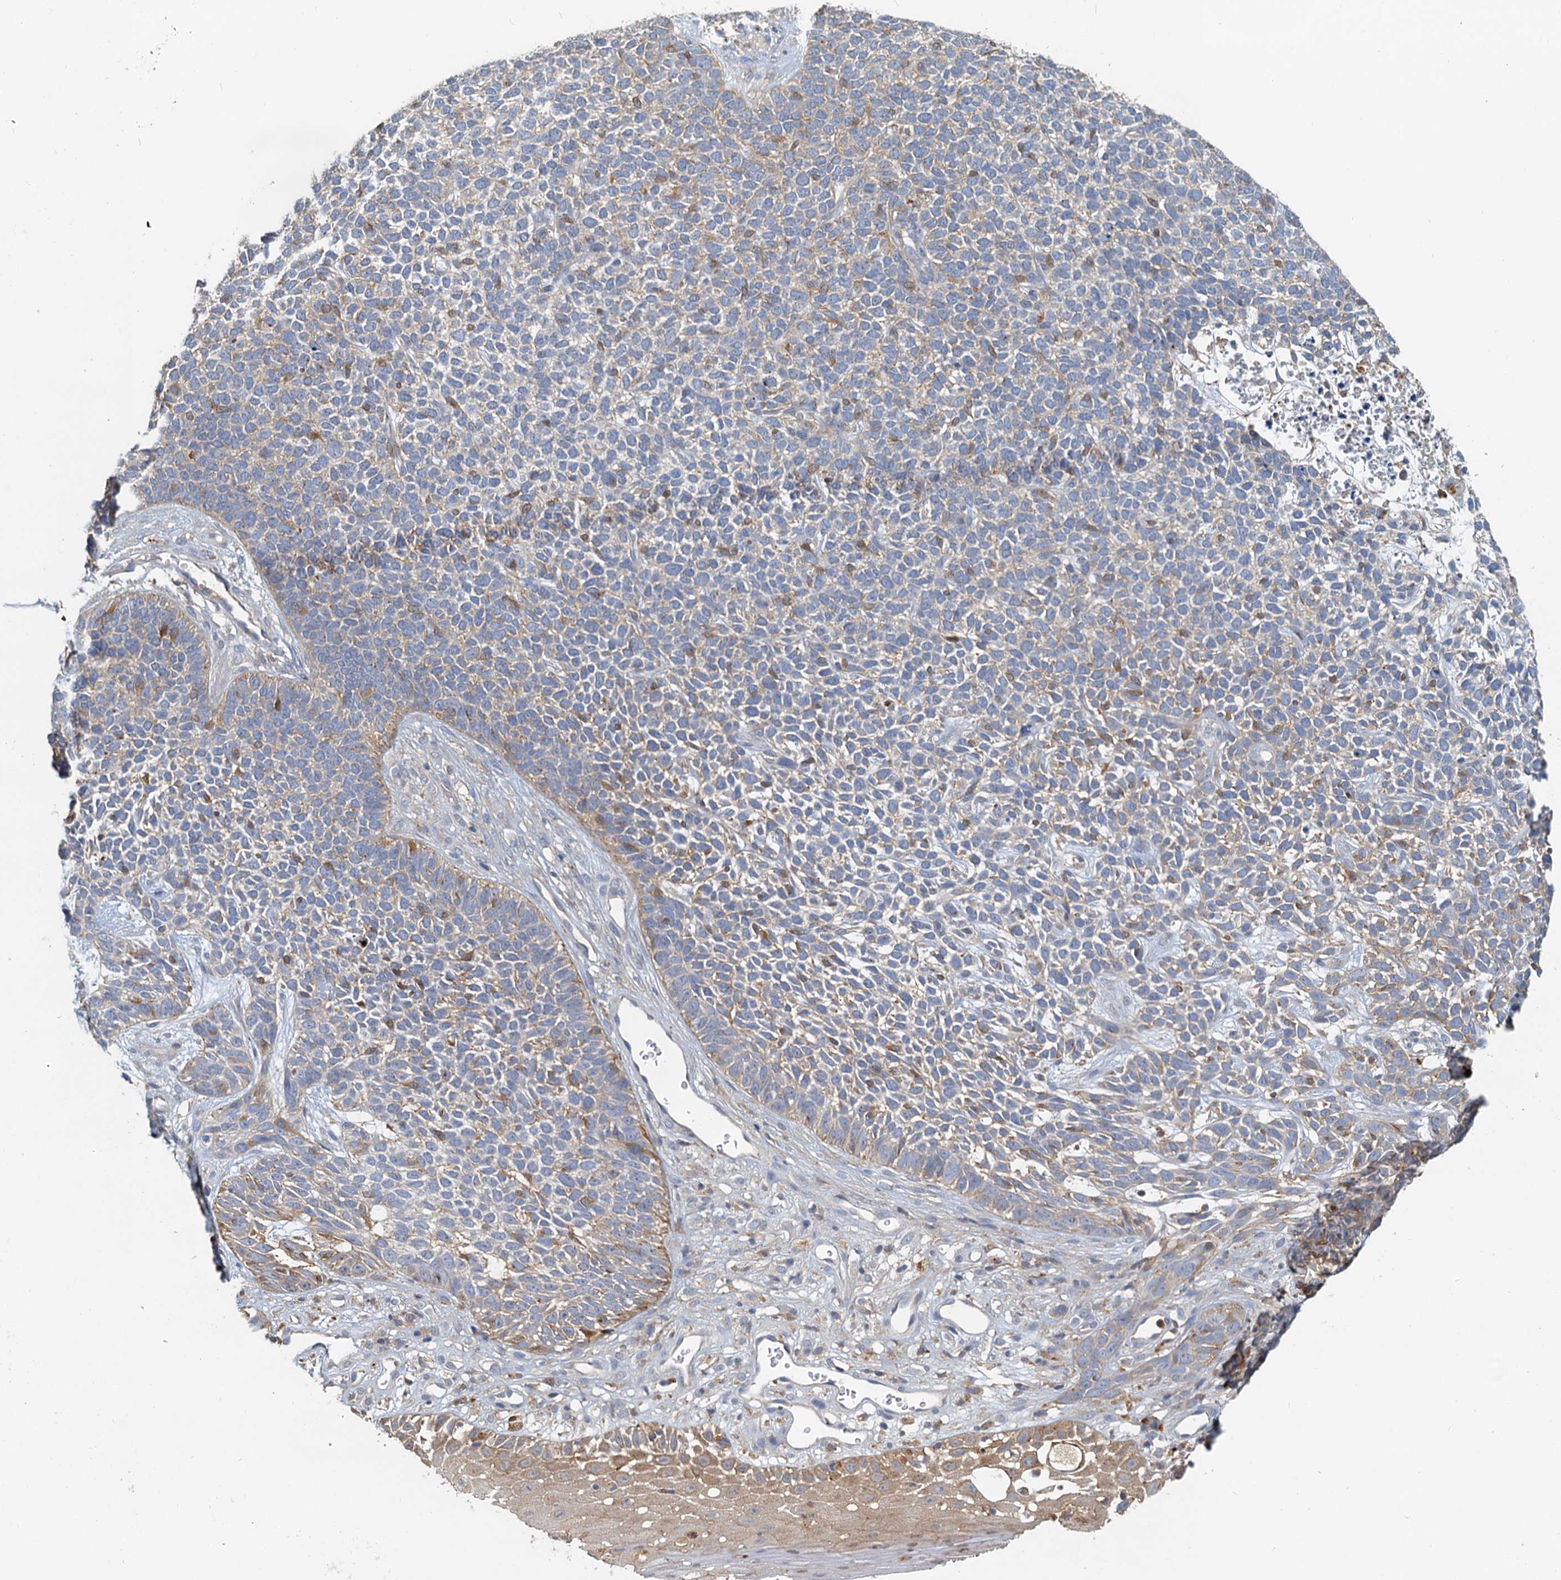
{"staining": {"intensity": "negative", "quantity": "none", "location": "none"}, "tissue": "skin cancer", "cell_type": "Tumor cells", "image_type": "cancer", "snomed": [{"axis": "morphology", "description": "Basal cell carcinoma"}, {"axis": "topography", "description": "Skin"}], "caption": "Immunohistochemical staining of skin cancer (basal cell carcinoma) displays no significant expression in tumor cells. Nuclei are stained in blue.", "gene": "TOLLIP", "patient": {"sex": "female", "age": 84}}